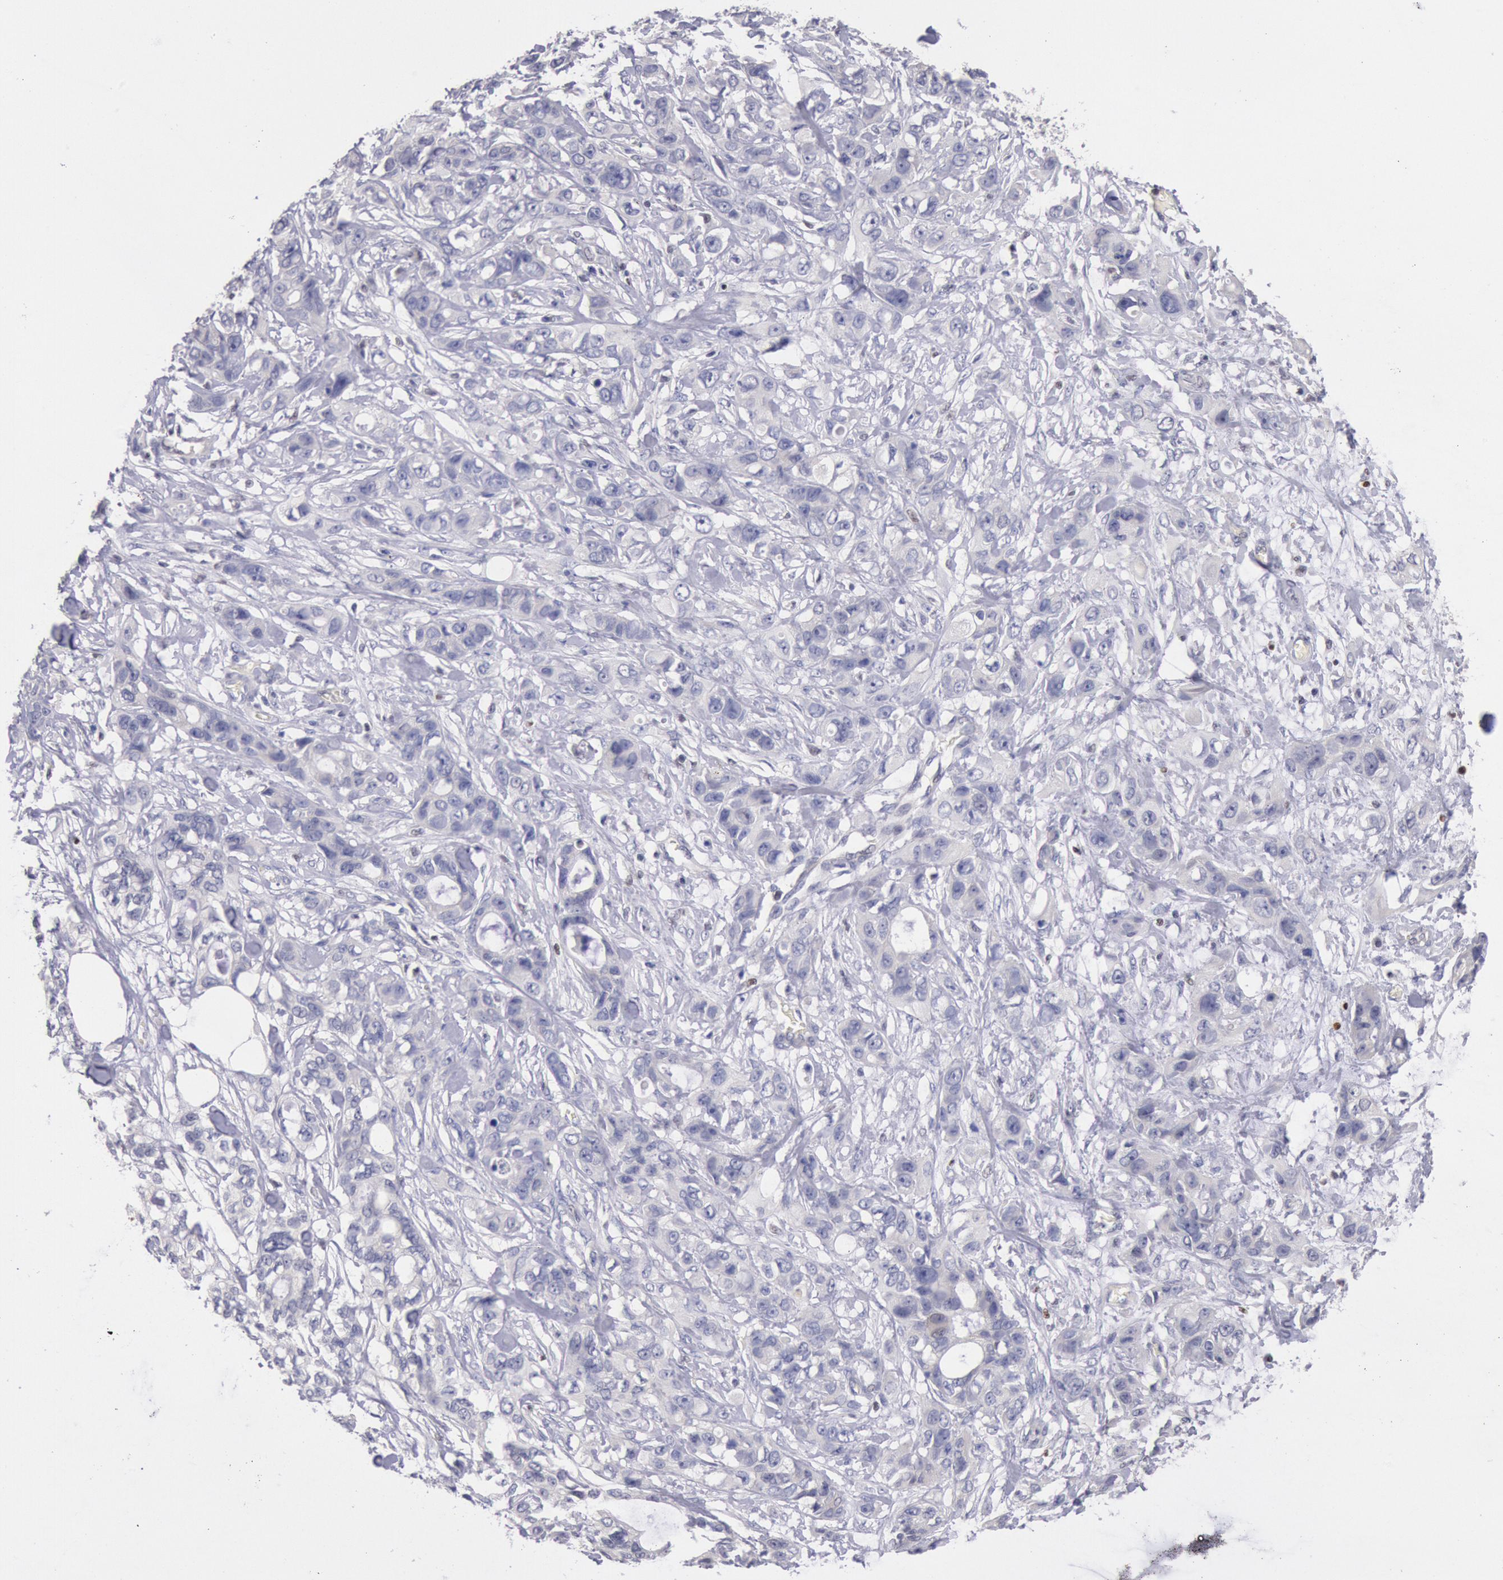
{"staining": {"intensity": "negative", "quantity": "none", "location": "none"}, "tissue": "stomach cancer", "cell_type": "Tumor cells", "image_type": "cancer", "snomed": [{"axis": "morphology", "description": "Adenocarcinoma, NOS"}, {"axis": "topography", "description": "Stomach, upper"}], "caption": "Immunohistochemical staining of stomach adenocarcinoma exhibits no significant expression in tumor cells. (Brightfield microscopy of DAB (3,3'-diaminobenzidine) immunohistochemistry (IHC) at high magnification).", "gene": "RPS6KA5", "patient": {"sex": "male", "age": 47}}